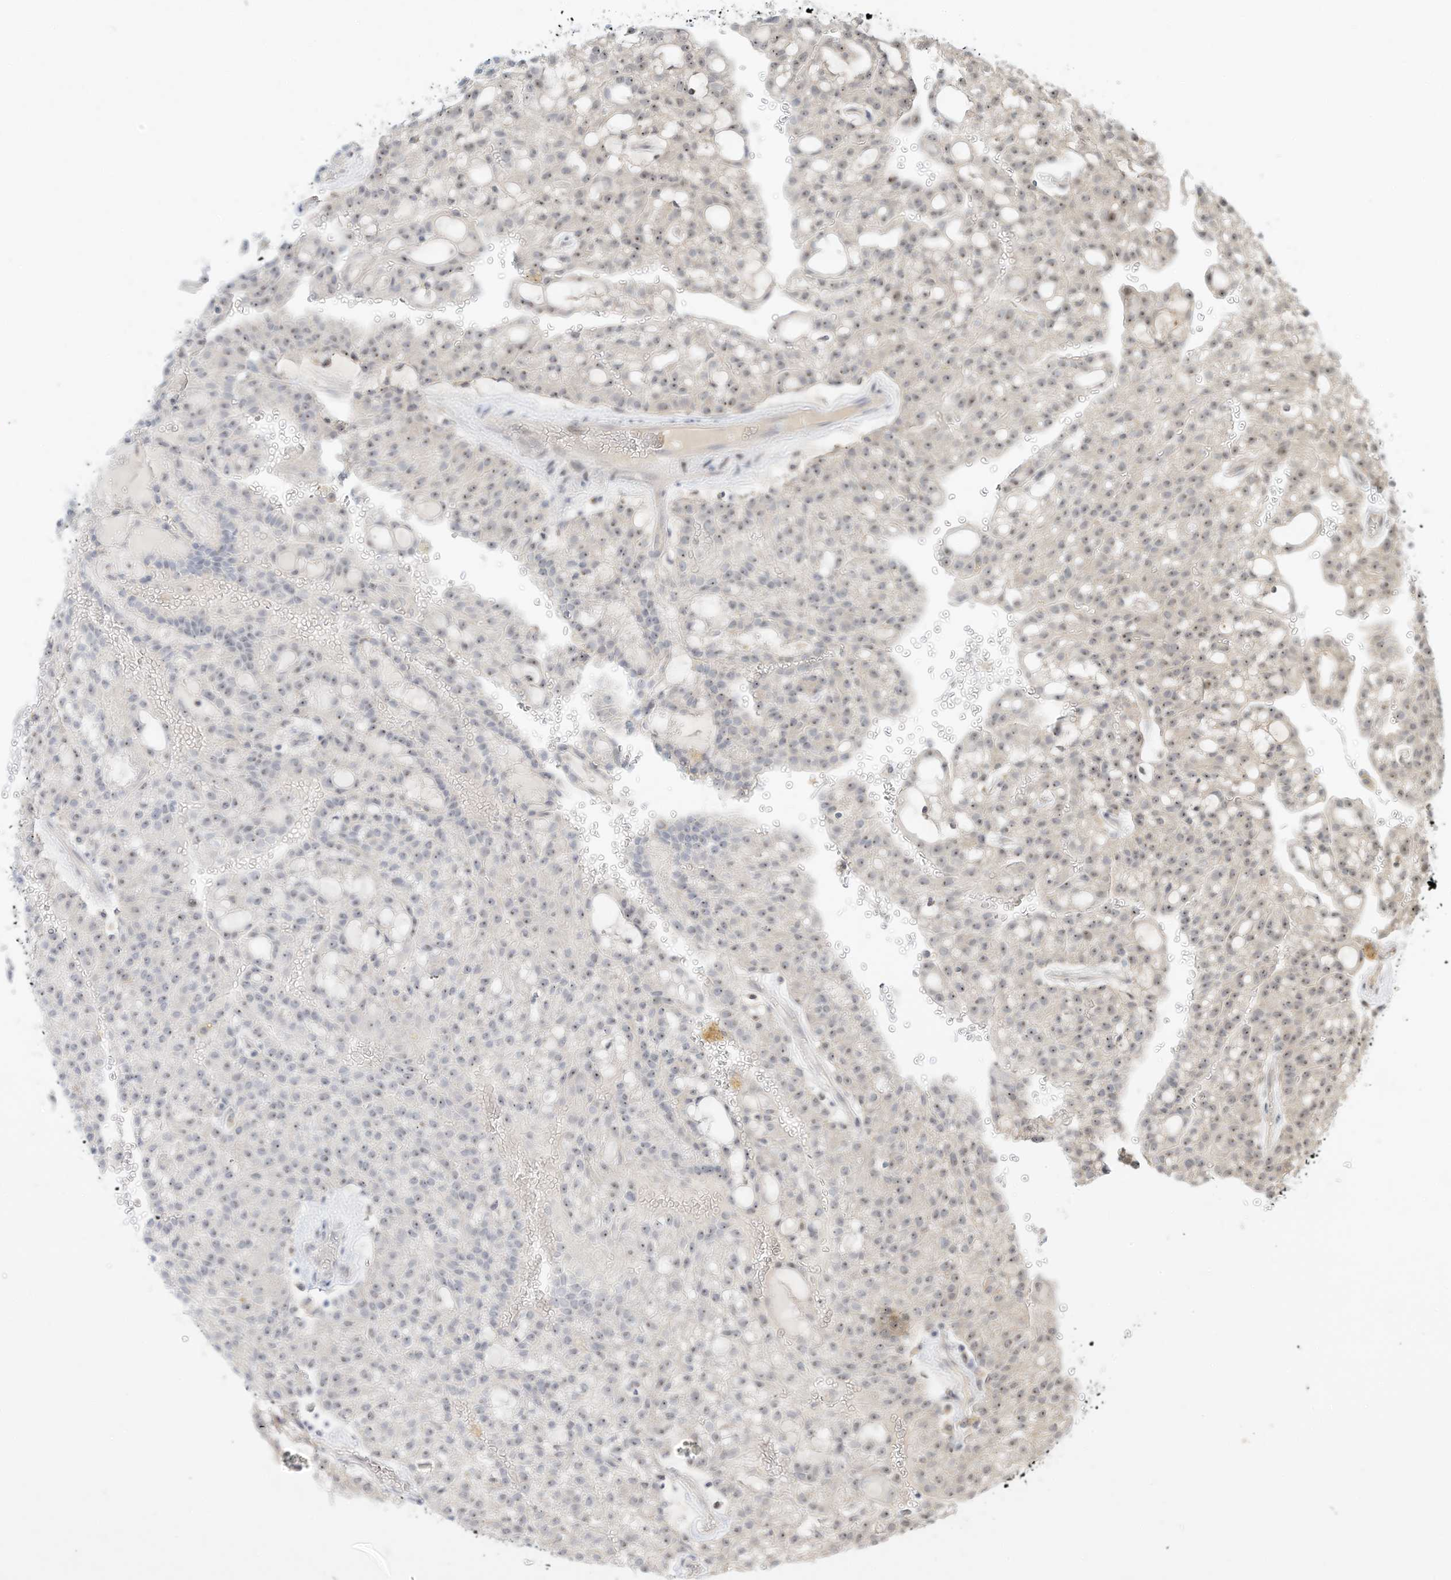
{"staining": {"intensity": "weak", "quantity": "25%-75%", "location": "nuclear"}, "tissue": "renal cancer", "cell_type": "Tumor cells", "image_type": "cancer", "snomed": [{"axis": "morphology", "description": "Adenocarcinoma, NOS"}, {"axis": "topography", "description": "Kidney"}], "caption": "Human renal adenocarcinoma stained with a brown dye exhibits weak nuclear positive expression in approximately 25%-75% of tumor cells.", "gene": "PAK6", "patient": {"sex": "male", "age": 63}}